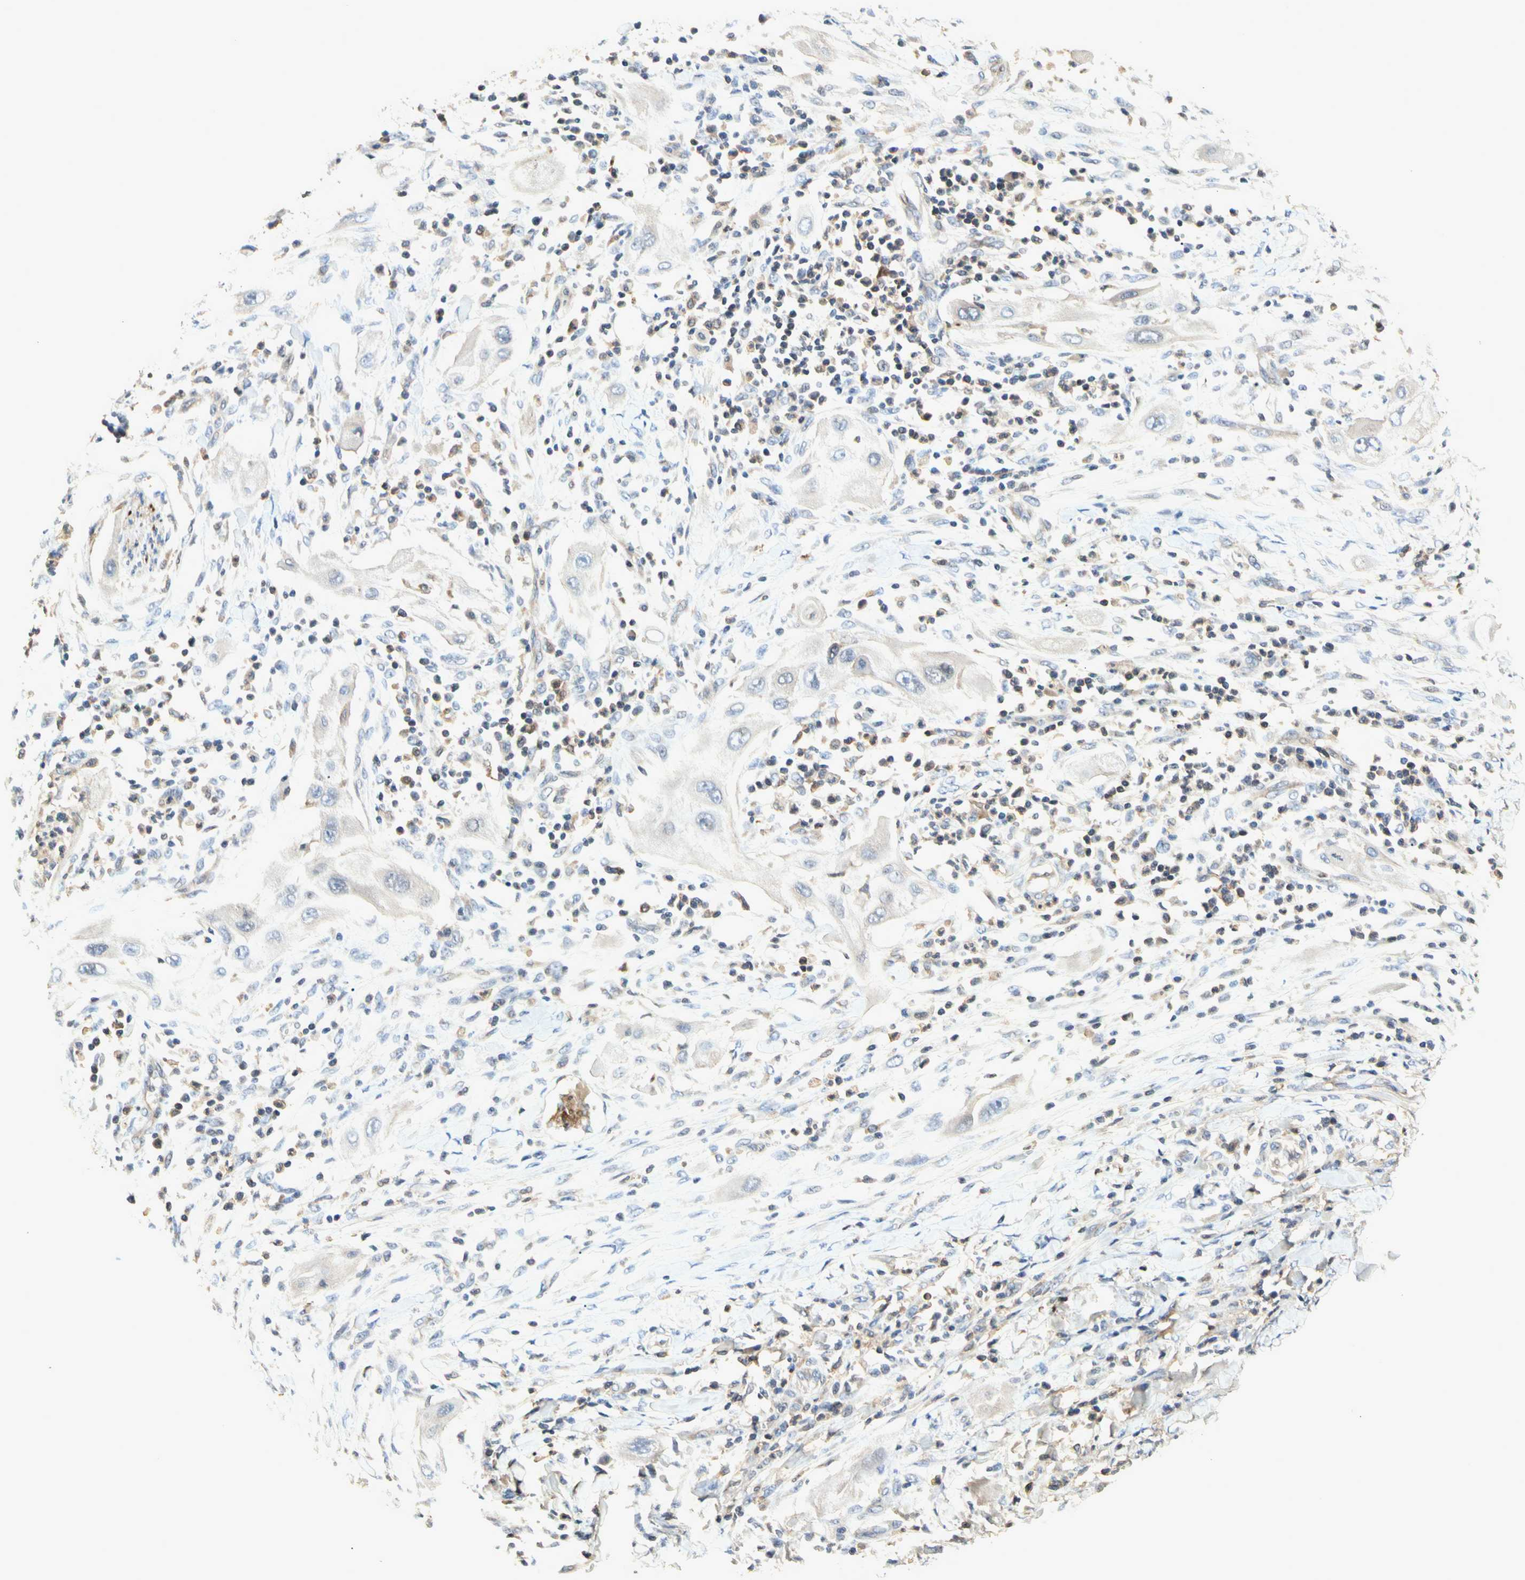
{"staining": {"intensity": "negative", "quantity": "none", "location": "none"}, "tissue": "lung cancer", "cell_type": "Tumor cells", "image_type": "cancer", "snomed": [{"axis": "morphology", "description": "Squamous cell carcinoma, NOS"}, {"axis": "topography", "description": "Lung"}], "caption": "IHC of lung squamous cell carcinoma demonstrates no positivity in tumor cells.", "gene": "CRTAC1", "patient": {"sex": "female", "age": 47}}